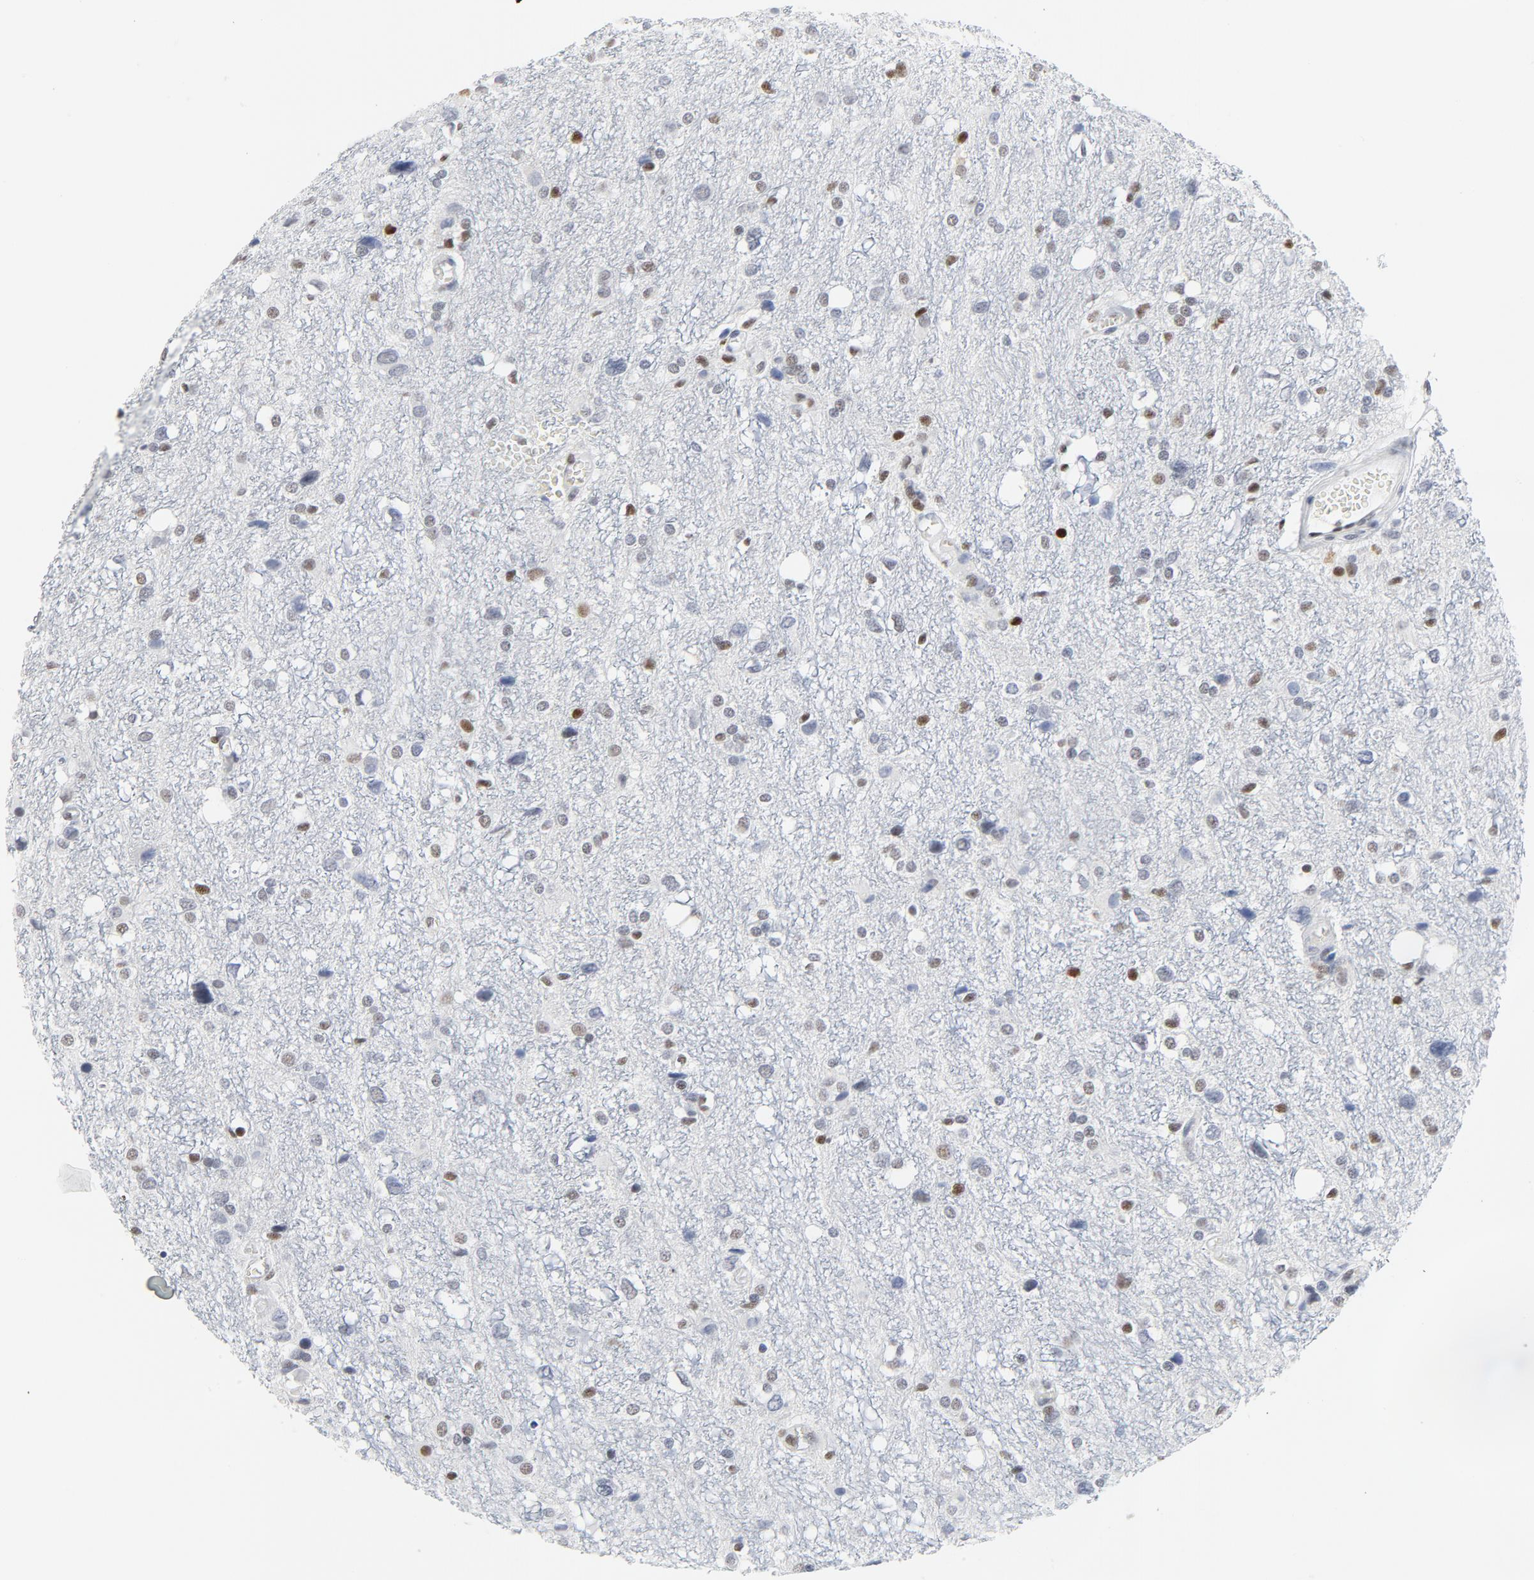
{"staining": {"intensity": "moderate", "quantity": "25%-75%", "location": "nuclear"}, "tissue": "glioma", "cell_type": "Tumor cells", "image_type": "cancer", "snomed": [{"axis": "morphology", "description": "Glioma, malignant, High grade"}, {"axis": "topography", "description": "Brain"}], "caption": "The histopathology image exhibits staining of glioma, revealing moderate nuclear protein expression (brown color) within tumor cells. The protein is shown in brown color, while the nuclei are stained blue.", "gene": "POLD1", "patient": {"sex": "female", "age": 59}}